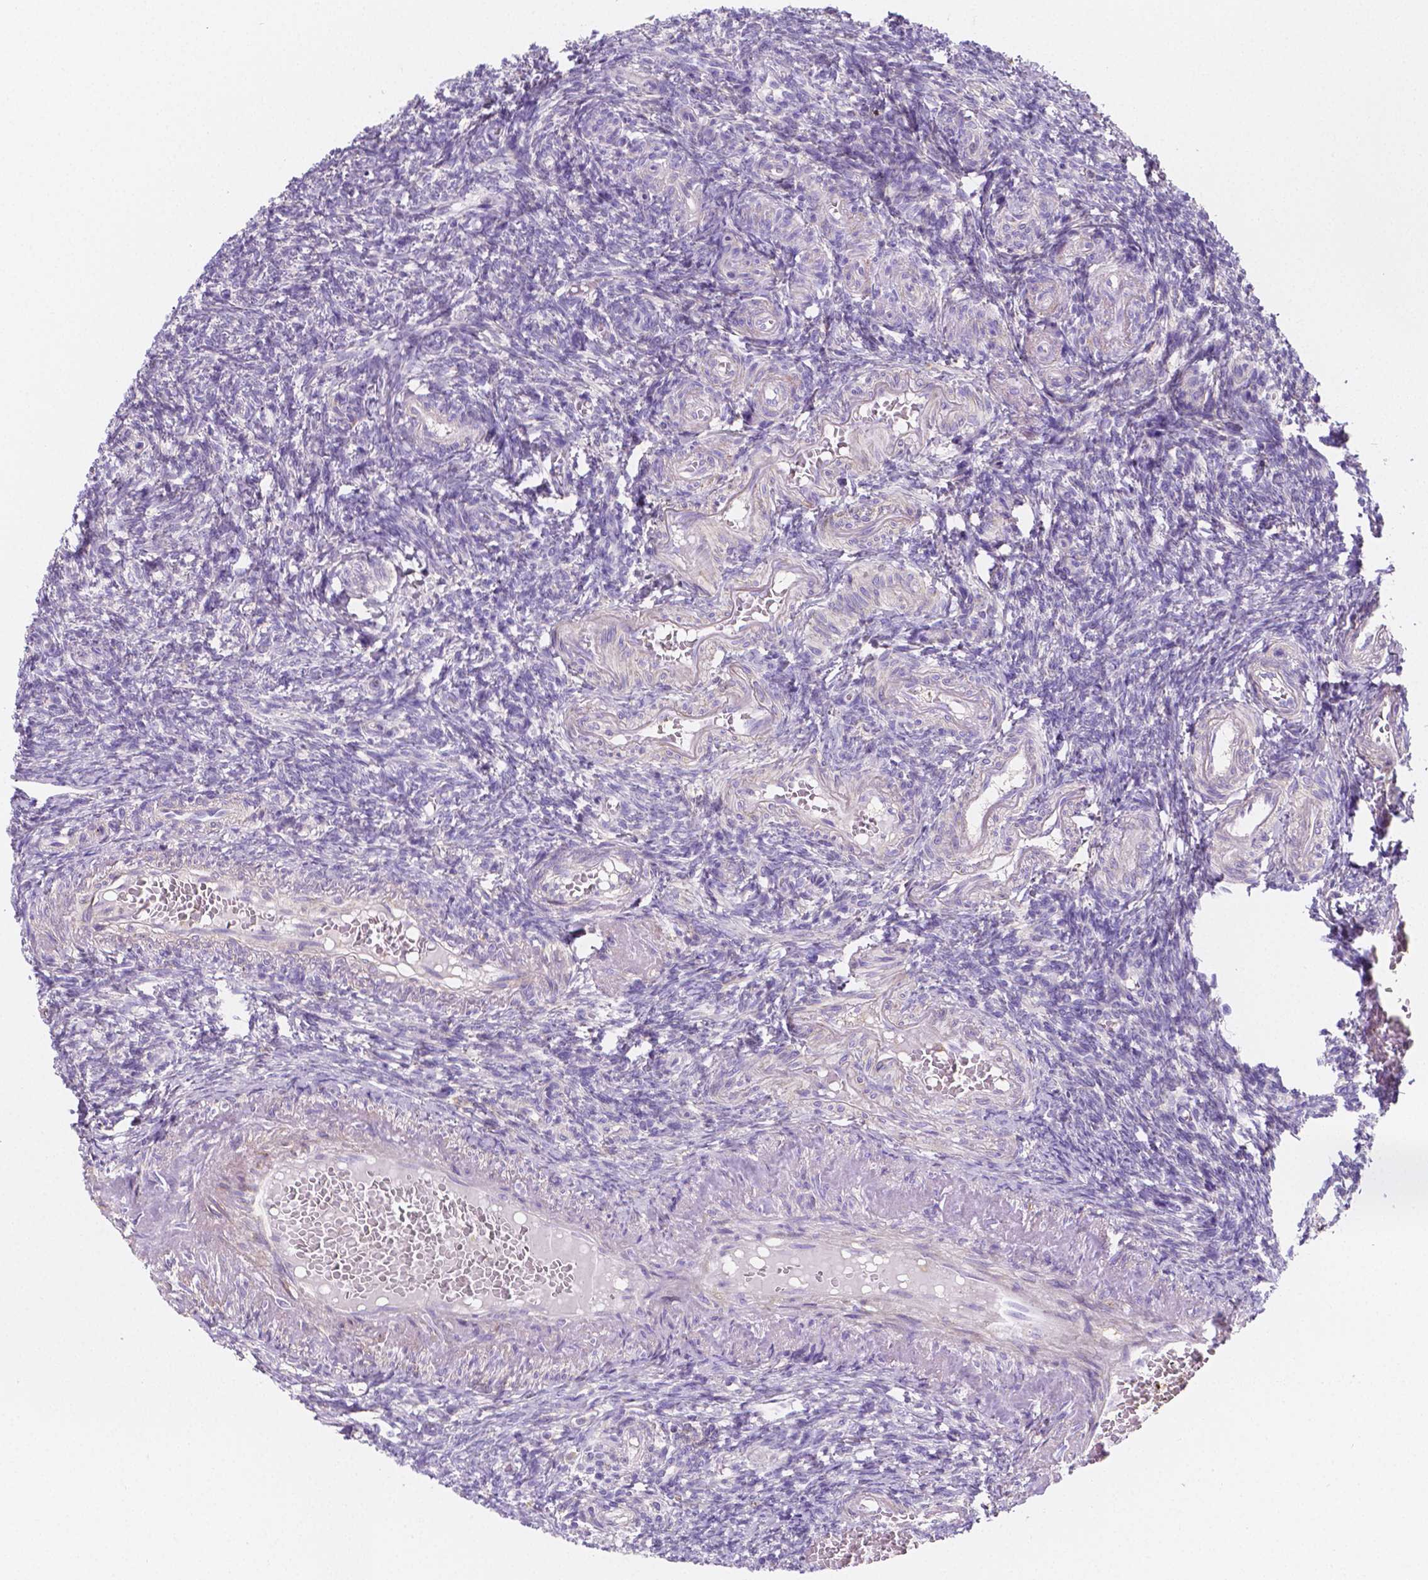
{"staining": {"intensity": "strong", "quantity": ">75%", "location": "cytoplasmic/membranous"}, "tissue": "ovary", "cell_type": "Follicle cells", "image_type": "normal", "snomed": [{"axis": "morphology", "description": "Normal tissue, NOS"}, {"axis": "topography", "description": "Ovary"}], "caption": "The micrograph shows staining of unremarkable ovary, revealing strong cytoplasmic/membranous protein expression (brown color) within follicle cells. Nuclei are stained in blue.", "gene": "GABRD", "patient": {"sex": "female", "age": 39}}